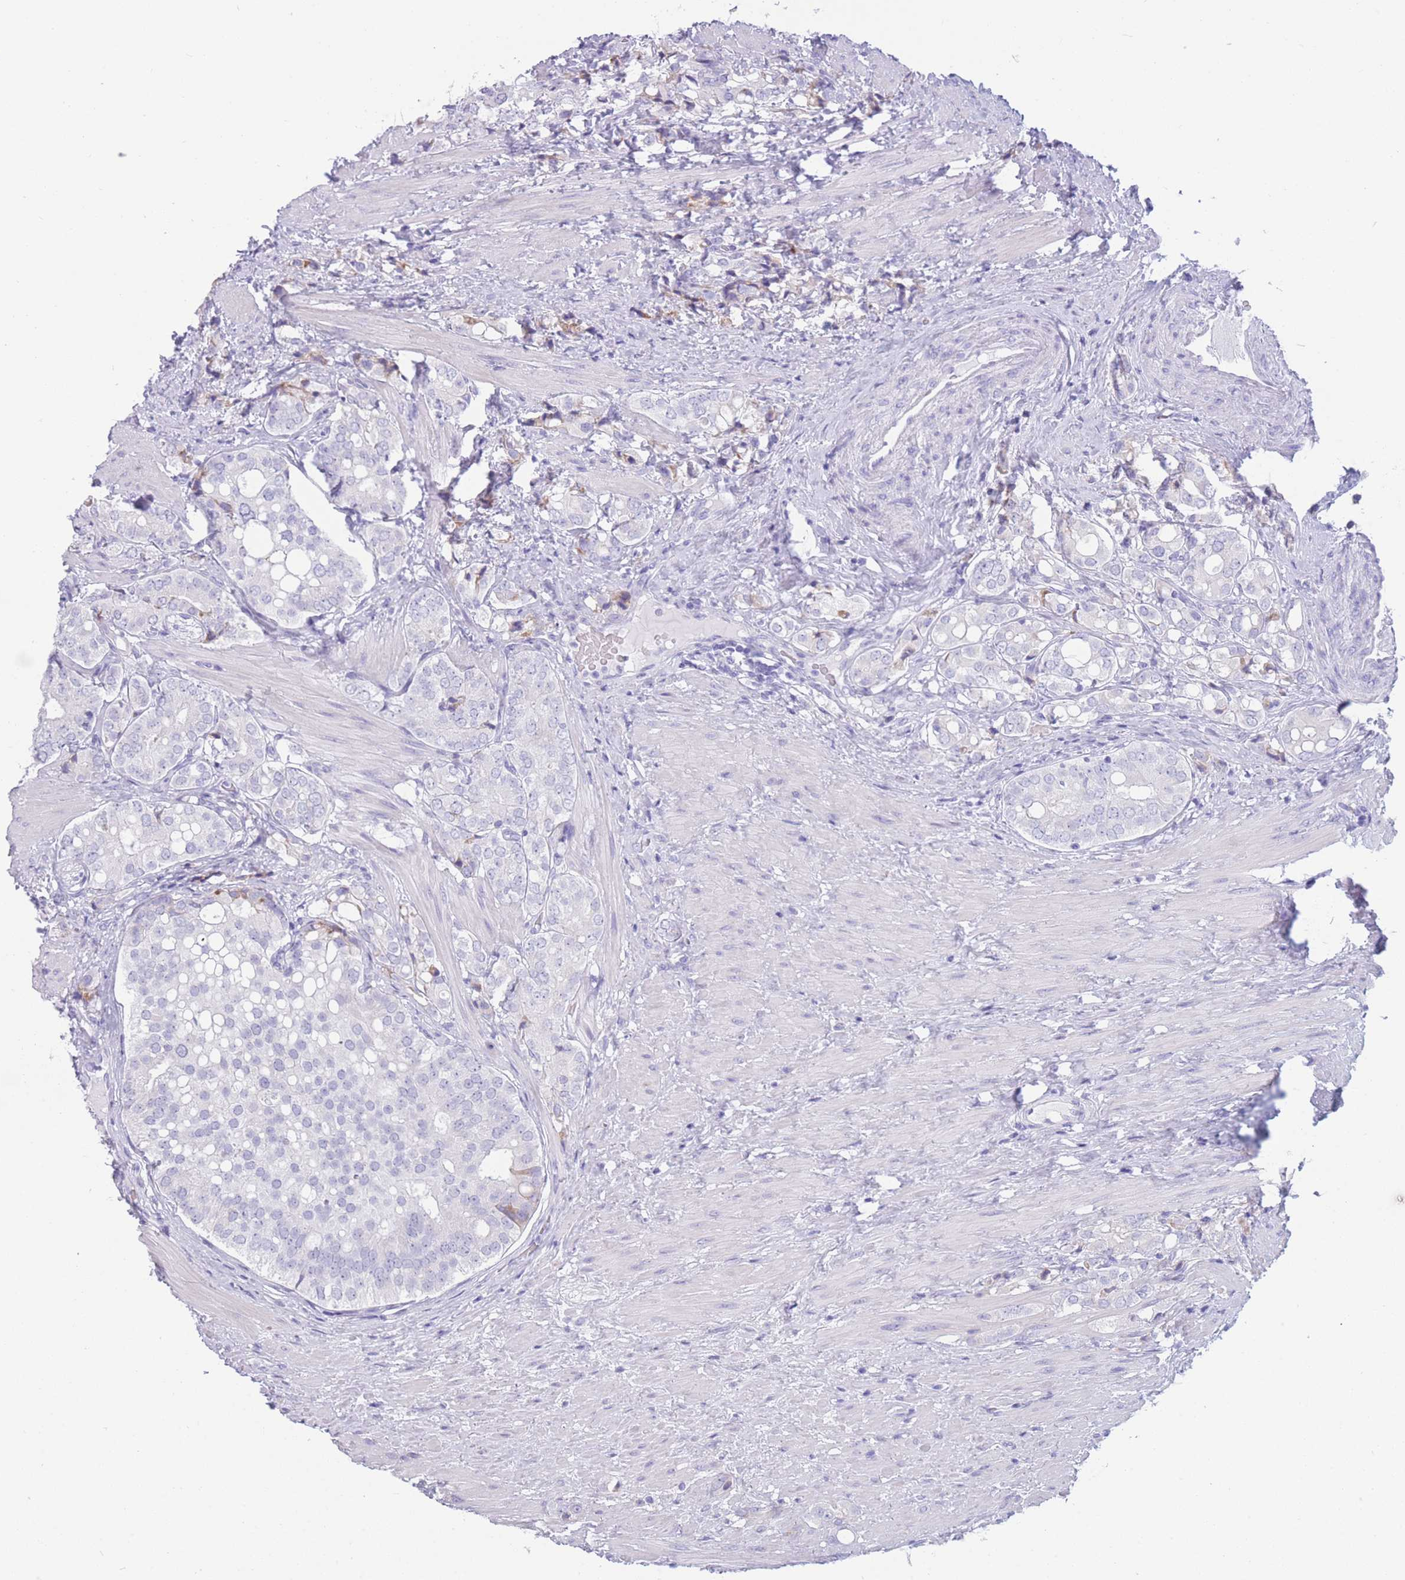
{"staining": {"intensity": "negative", "quantity": "none", "location": "none"}, "tissue": "prostate cancer", "cell_type": "Tumor cells", "image_type": "cancer", "snomed": [{"axis": "morphology", "description": "Adenocarcinoma, High grade"}, {"axis": "topography", "description": "Prostate"}], "caption": "Micrograph shows no significant protein staining in tumor cells of prostate cancer.", "gene": "COL27A1", "patient": {"sex": "male", "age": 71}}